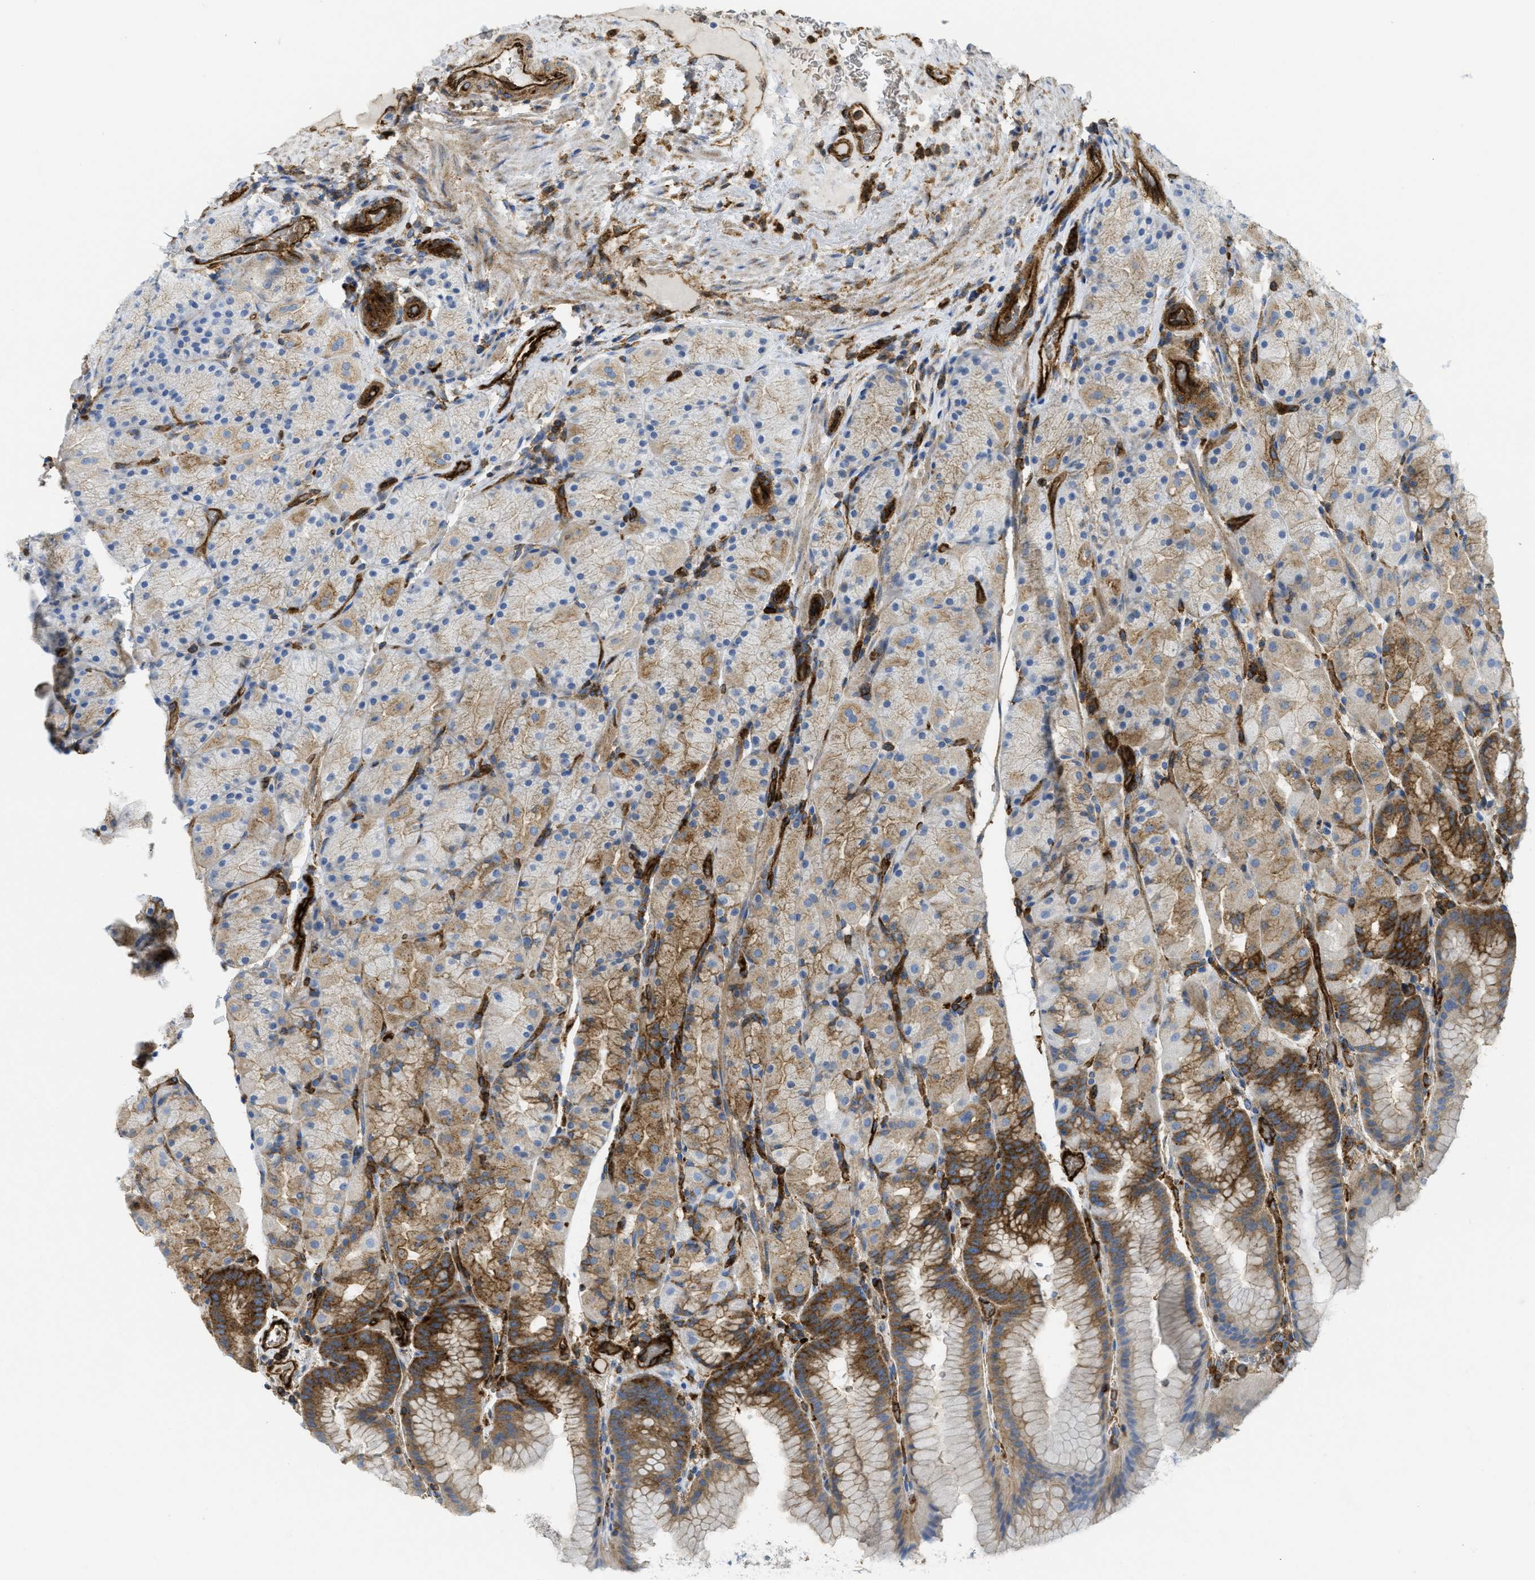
{"staining": {"intensity": "moderate", "quantity": "25%-75%", "location": "cytoplasmic/membranous"}, "tissue": "stomach", "cell_type": "Glandular cells", "image_type": "normal", "snomed": [{"axis": "morphology", "description": "Normal tissue, NOS"}, {"axis": "morphology", "description": "Carcinoid, malignant, NOS"}, {"axis": "topography", "description": "Stomach, upper"}], "caption": "Brown immunohistochemical staining in unremarkable human stomach shows moderate cytoplasmic/membranous staining in approximately 25%-75% of glandular cells. The staining was performed using DAB to visualize the protein expression in brown, while the nuclei were stained in blue with hematoxylin (Magnification: 20x).", "gene": "HIP1", "patient": {"sex": "male", "age": 39}}